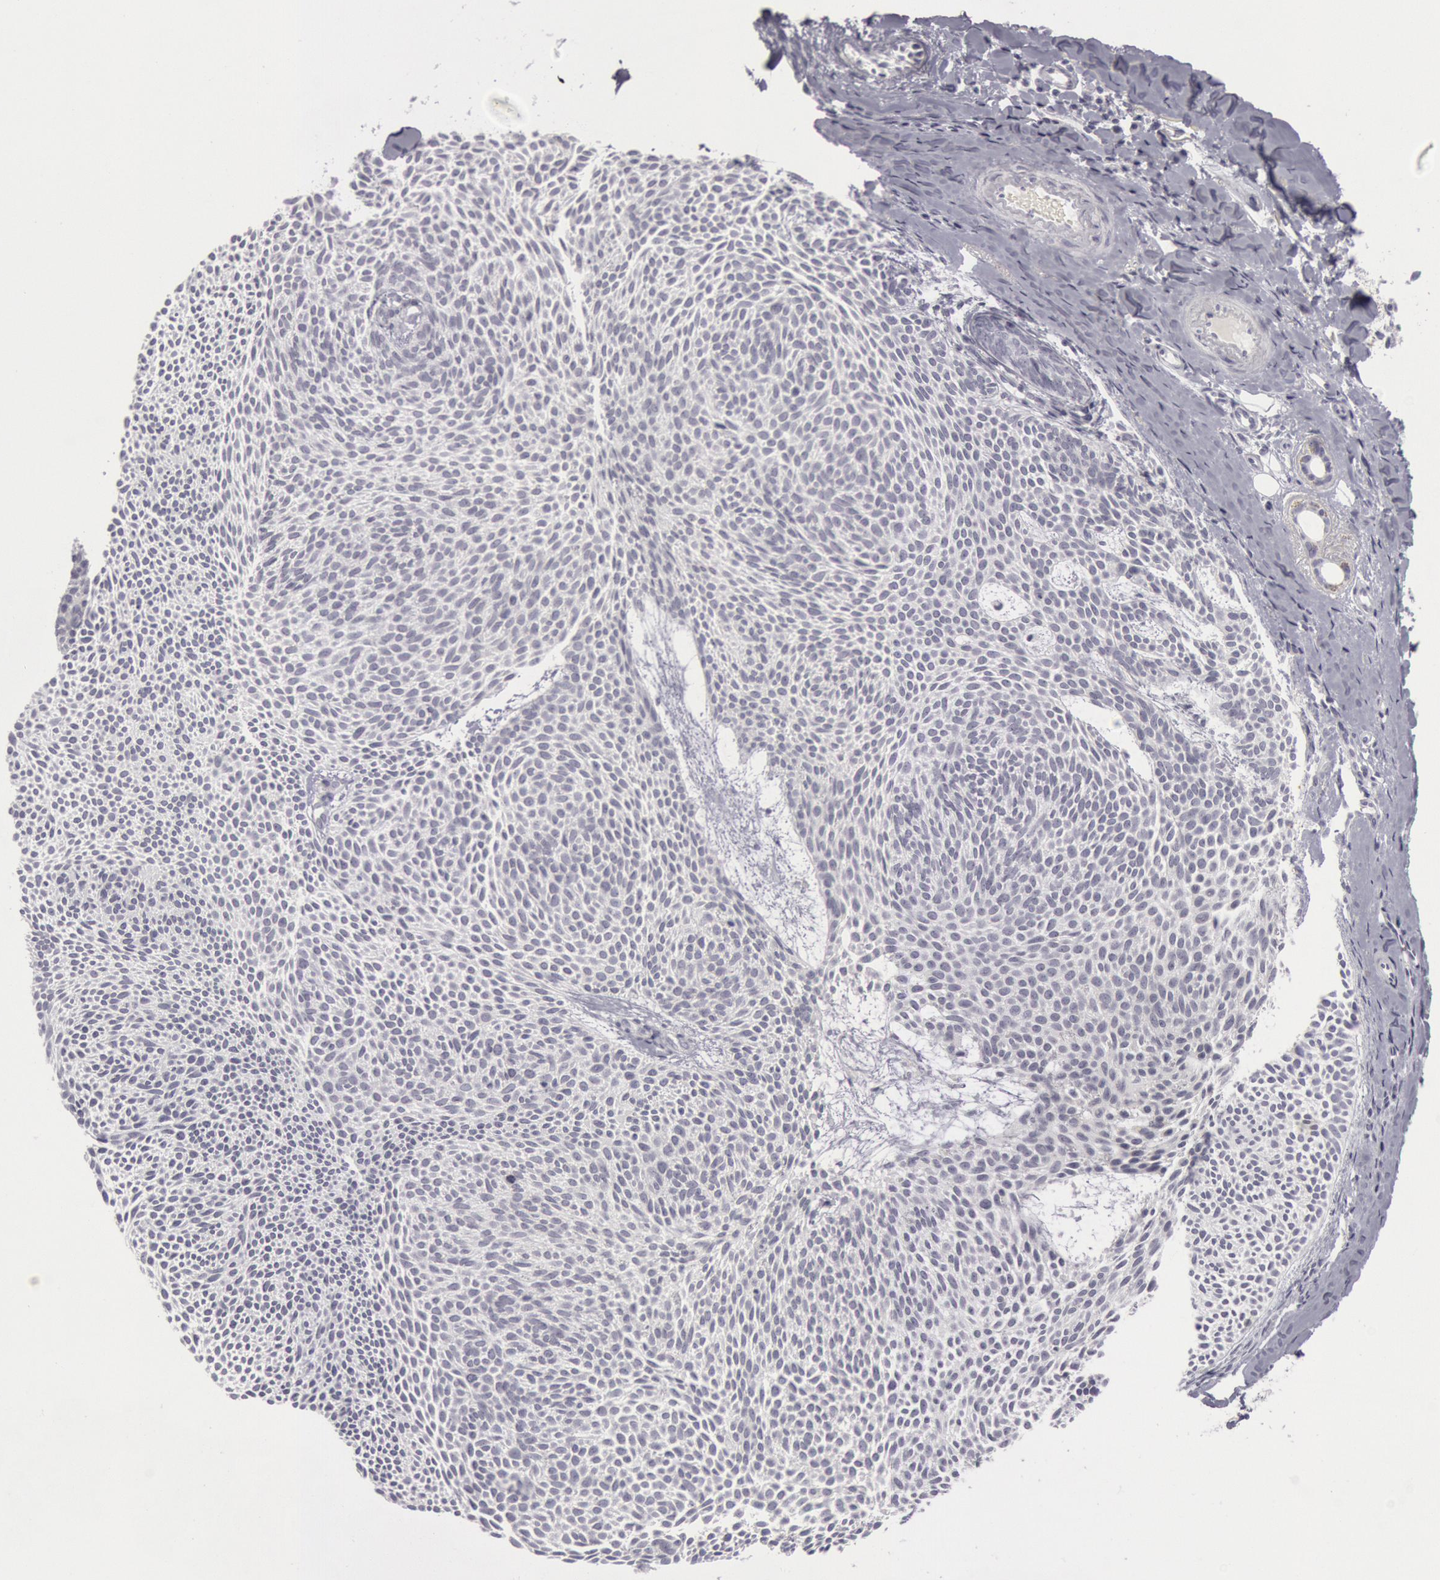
{"staining": {"intensity": "negative", "quantity": "none", "location": "none"}, "tissue": "skin cancer", "cell_type": "Tumor cells", "image_type": "cancer", "snomed": [{"axis": "morphology", "description": "Basal cell carcinoma"}, {"axis": "topography", "description": "Skin"}], "caption": "The immunohistochemistry (IHC) histopathology image has no significant staining in tumor cells of basal cell carcinoma (skin) tissue.", "gene": "KRT16", "patient": {"sex": "male", "age": 84}}